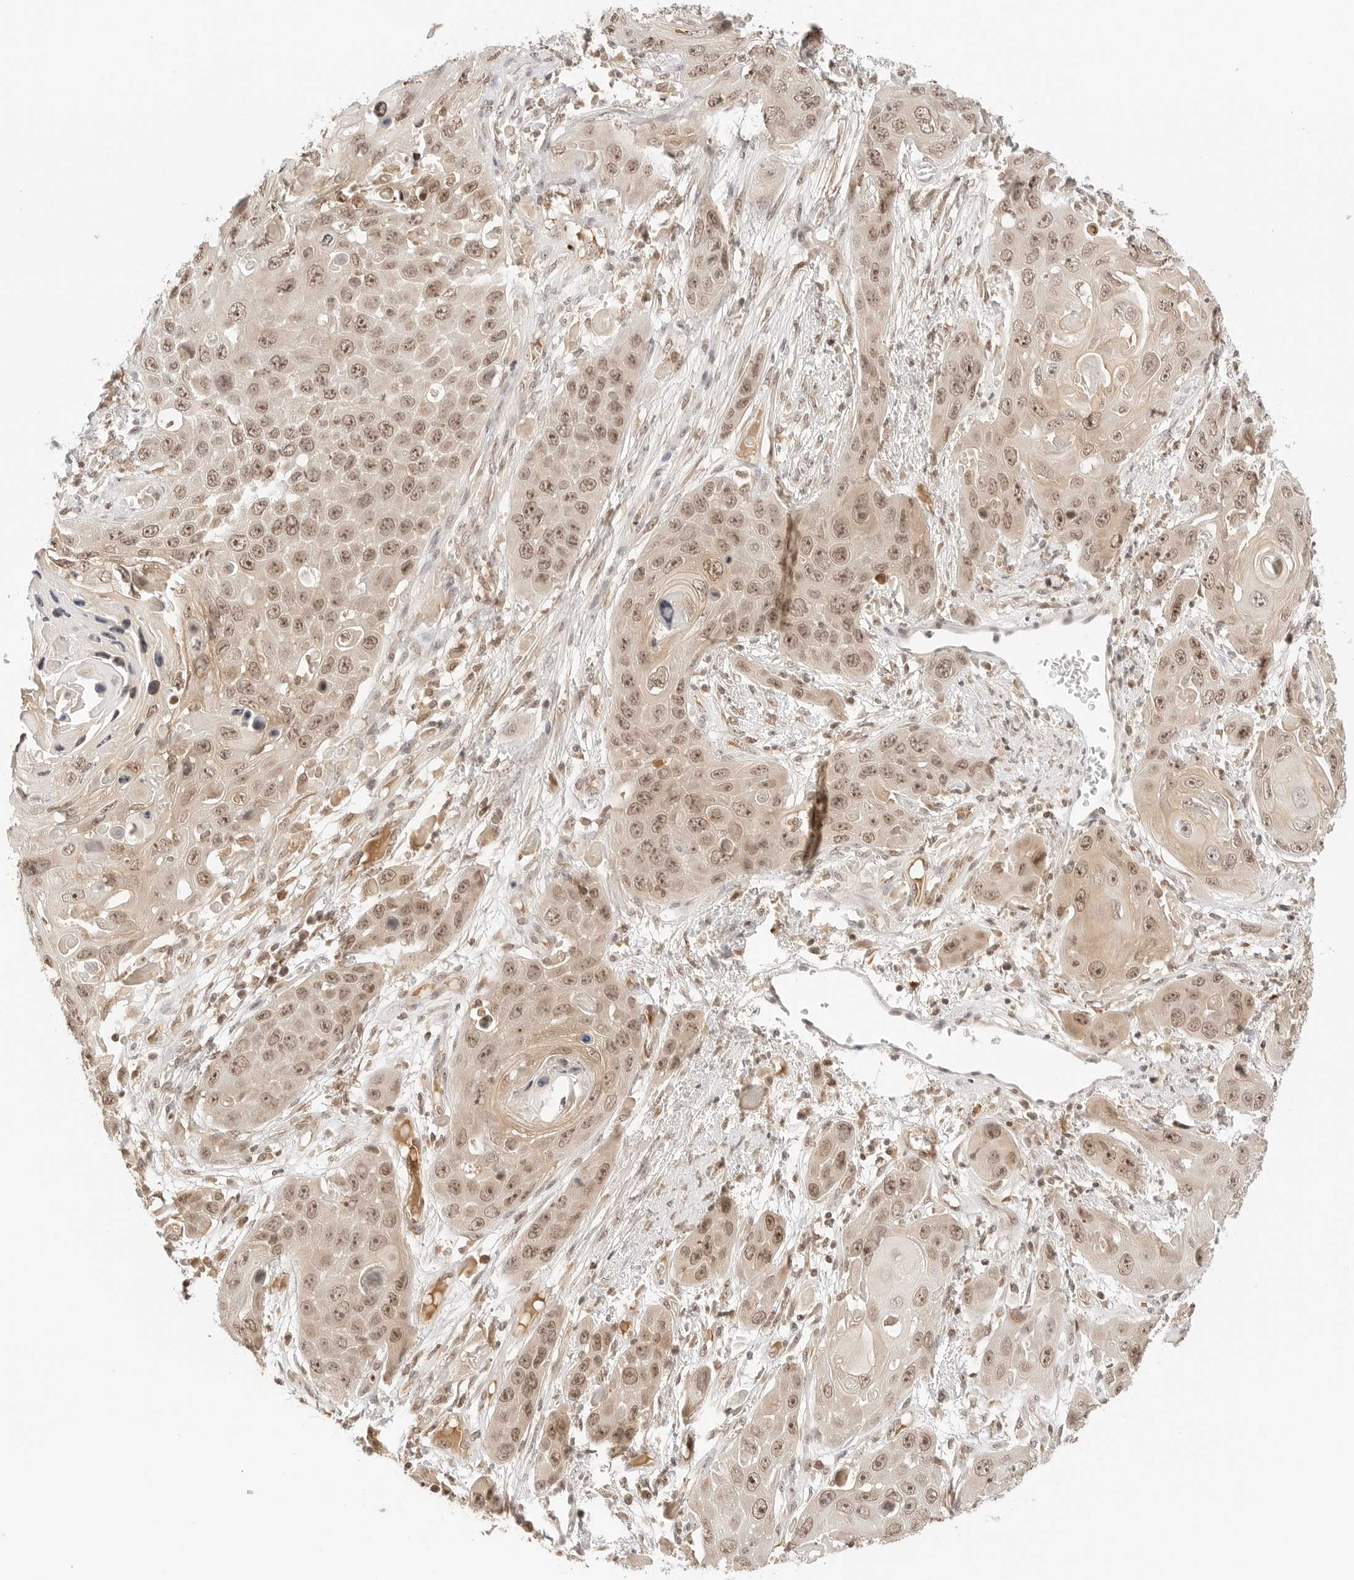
{"staining": {"intensity": "moderate", "quantity": ">75%", "location": "nuclear"}, "tissue": "skin cancer", "cell_type": "Tumor cells", "image_type": "cancer", "snomed": [{"axis": "morphology", "description": "Squamous cell carcinoma, NOS"}, {"axis": "topography", "description": "Skin"}], "caption": "Protein staining by IHC reveals moderate nuclear staining in about >75% of tumor cells in skin cancer.", "gene": "SEPTIN4", "patient": {"sex": "male", "age": 55}}